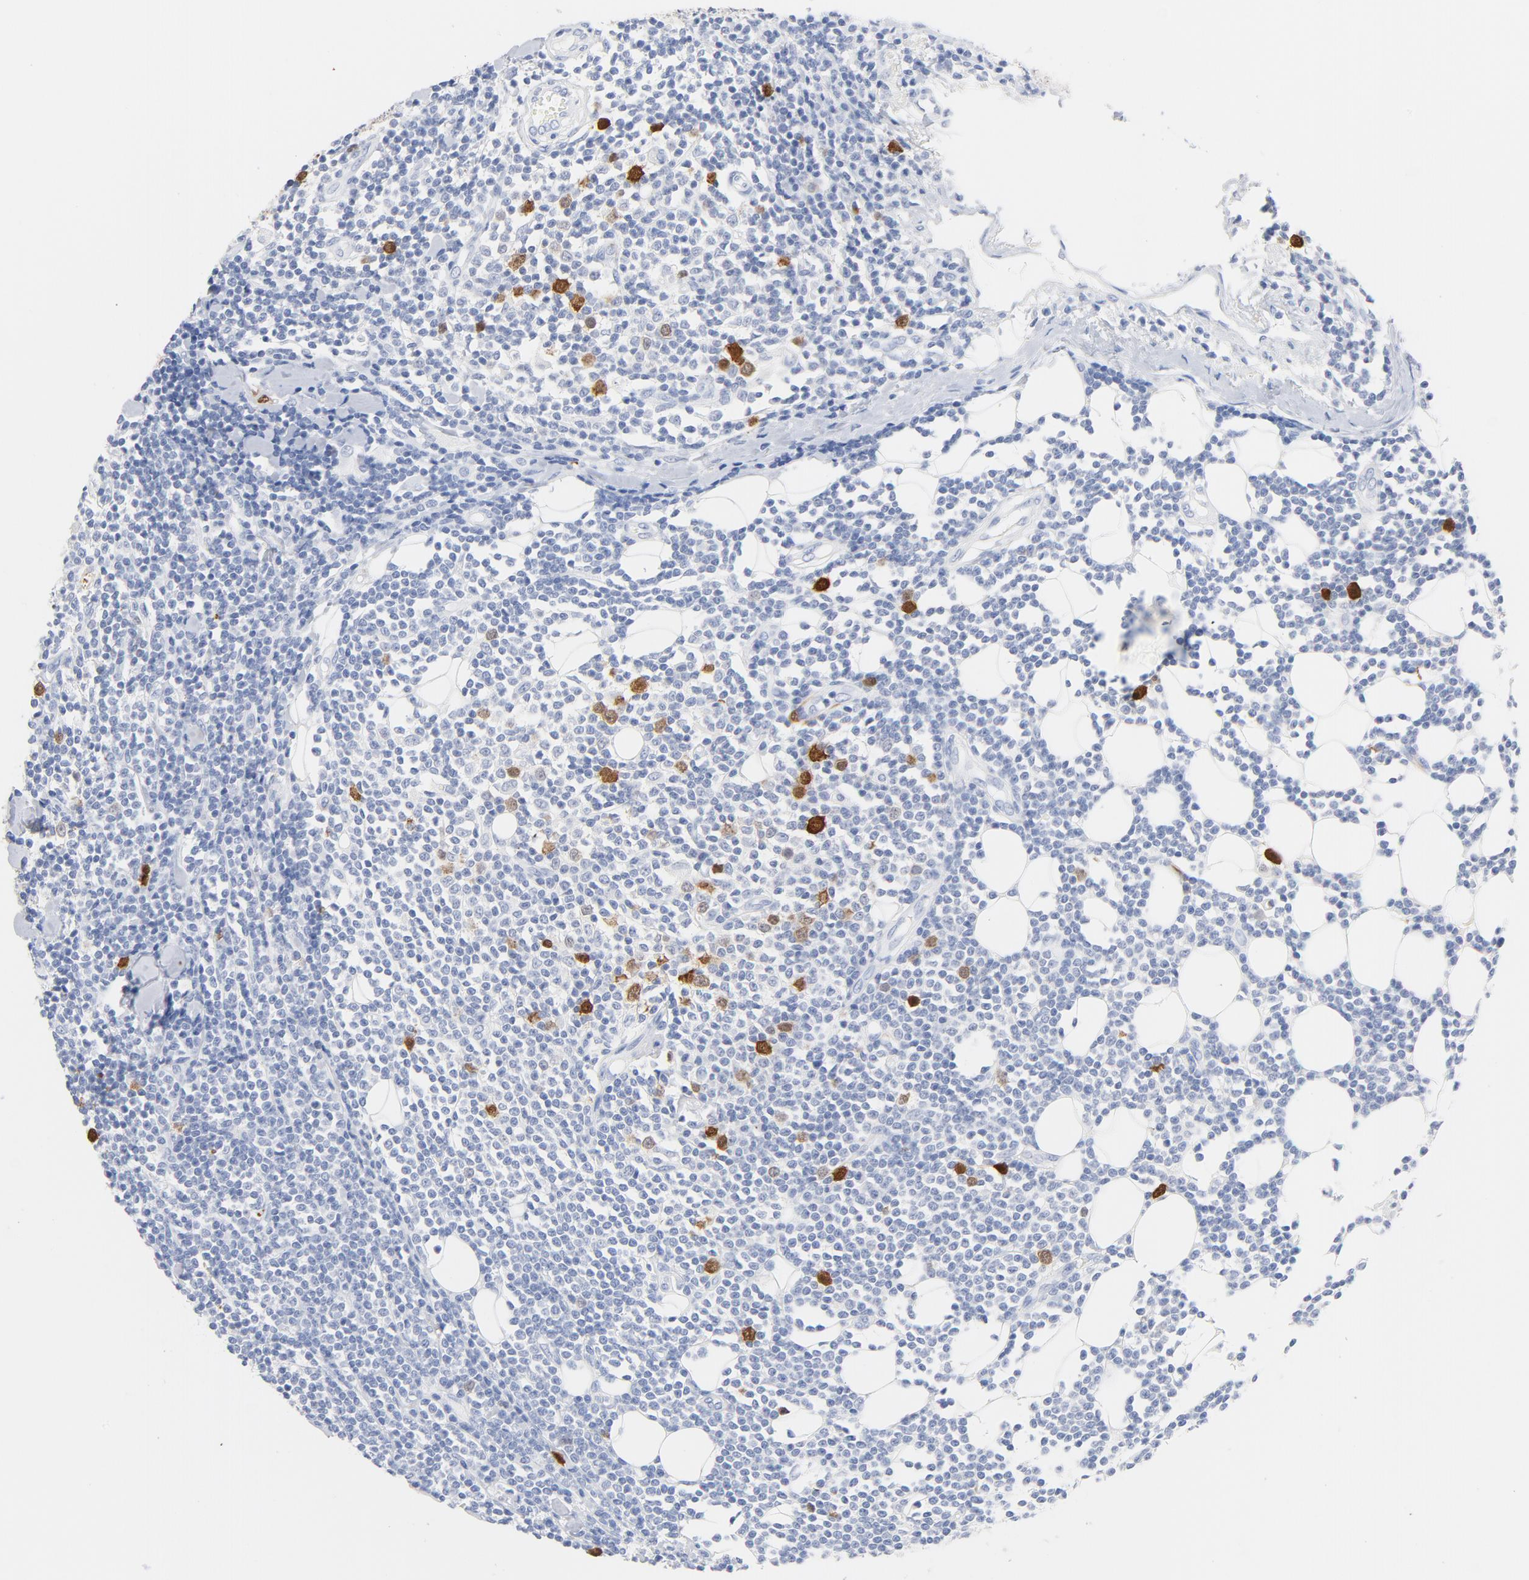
{"staining": {"intensity": "strong", "quantity": "<25%", "location": "nuclear"}, "tissue": "lymphoma", "cell_type": "Tumor cells", "image_type": "cancer", "snomed": [{"axis": "morphology", "description": "Malignant lymphoma, non-Hodgkin's type, Low grade"}, {"axis": "topography", "description": "Soft tissue"}], "caption": "Malignant lymphoma, non-Hodgkin's type (low-grade) stained with a protein marker displays strong staining in tumor cells.", "gene": "CDC20", "patient": {"sex": "male", "age": 92}}